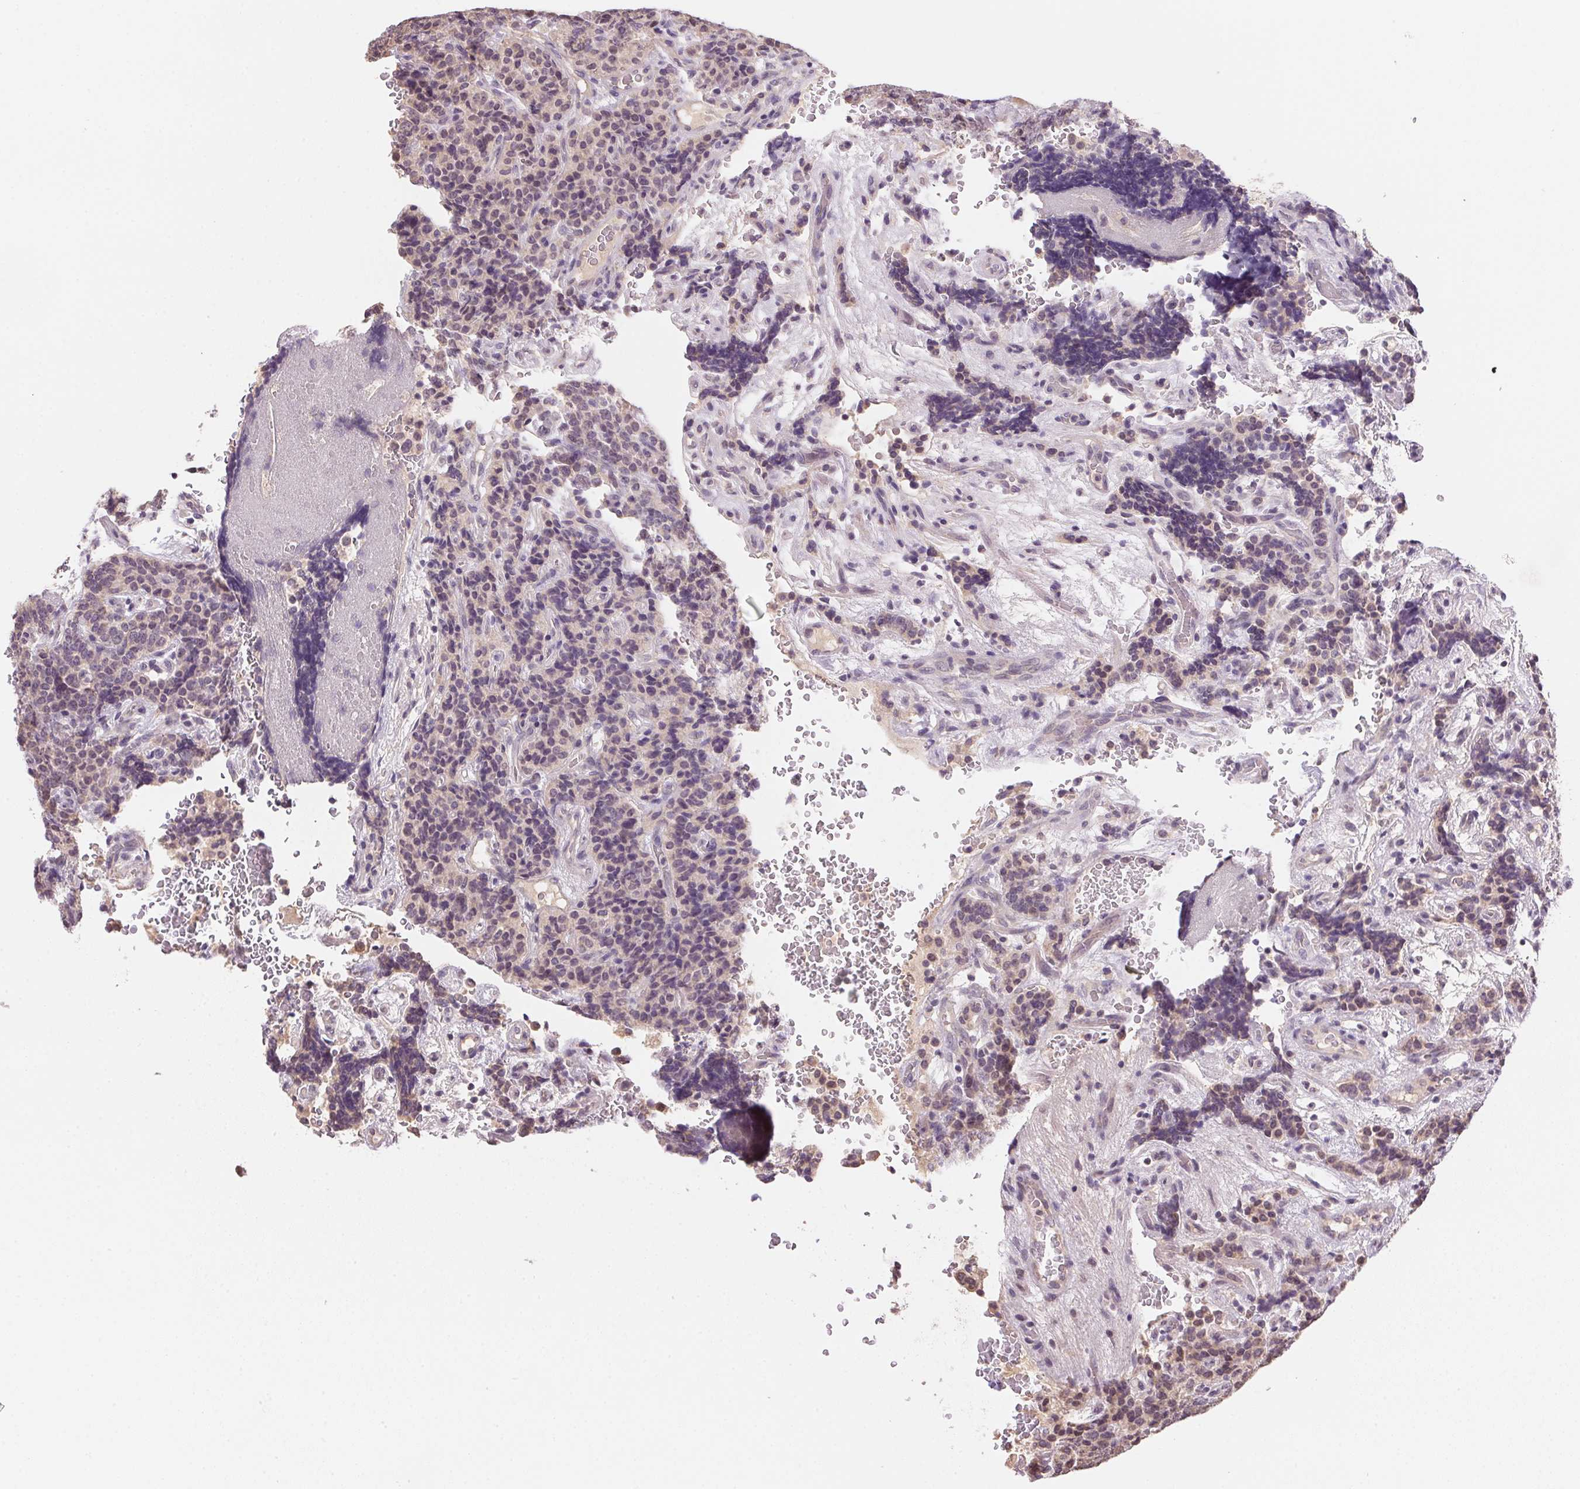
{"staining": {"intensity": "weak", "quantity": "<25%", "location": "nuclear"}, "tissue": "carcinoid", "cell_type": "Tumor cells", "image_type": "cancer", "snomed": [{"axis": "morphology", "description": "Carcinoid, malignant, NOS"}, {"axis": "topography", "description": "Pancreas"}], "caption": "An IHC micrograph of carcinoid is shown. There is no staining in tumor cells of carcinoid.", "gene": "ALDH8A1", "patient": {"sex": "male", "age": 36}}